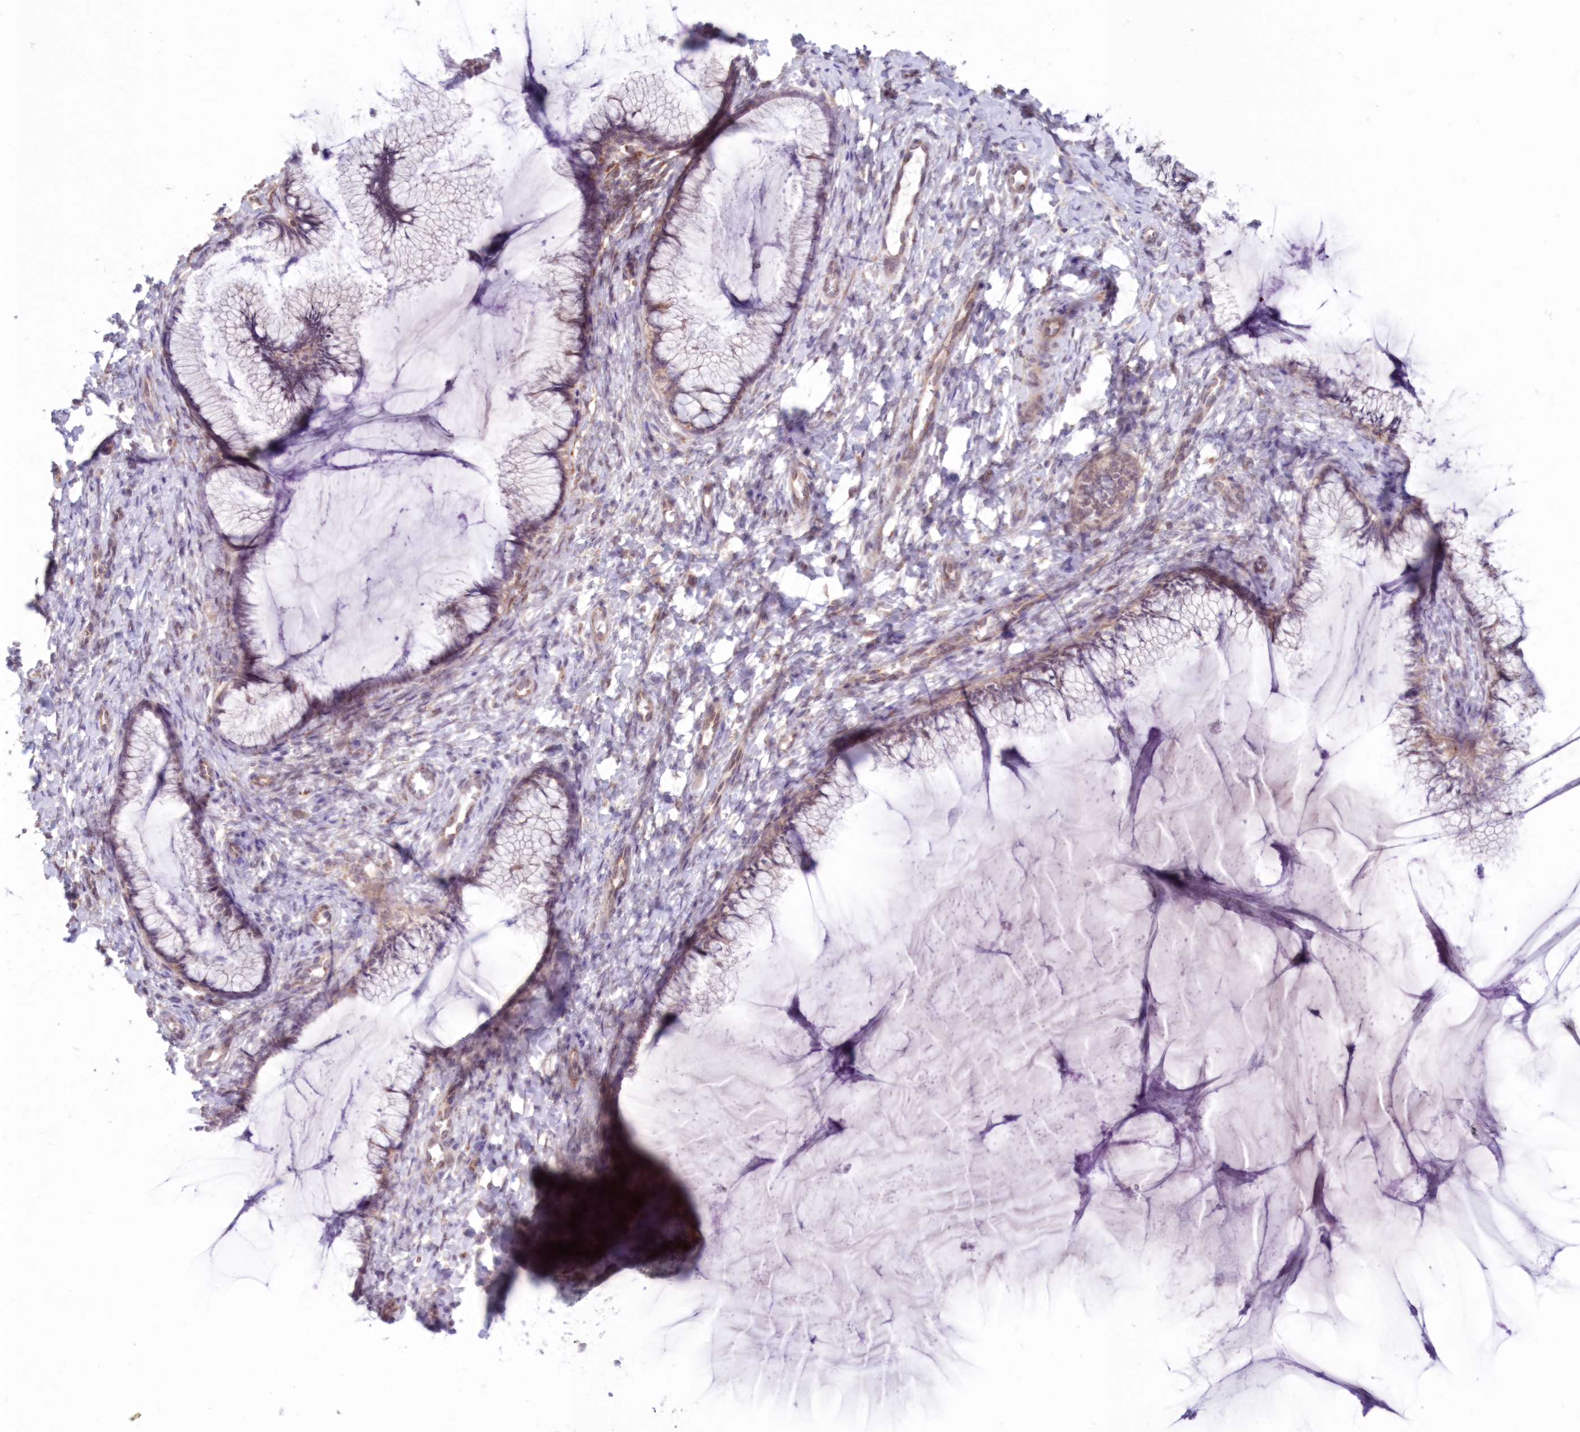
{"staining": {"intensity": "weak", "quantity": "25%-75%", "location": "cytoplasmic/membranous"}, "tissue": "cervix", "cell_type": "Glandular cells", "image_type": "normal", "snomed": [{"axis": "morphology", "description": "Normal tissue, NOS"}, {"axis": "morphology", "description": "Adenocarcinoma, NOS"}, {"axis": "topography", "description": "Cervix"}], "caption": "Unremarkable cervix was stained to show a protein in brown. There is low levels of weak cytoplasmic/membranous positivity in about 25%-75% of glandular cells. The protein of interest is shown in brown color, while the nuclei are stained blue.", "gene": "PCYOX1L", "patient": {"sex": "female", "age": 29}}